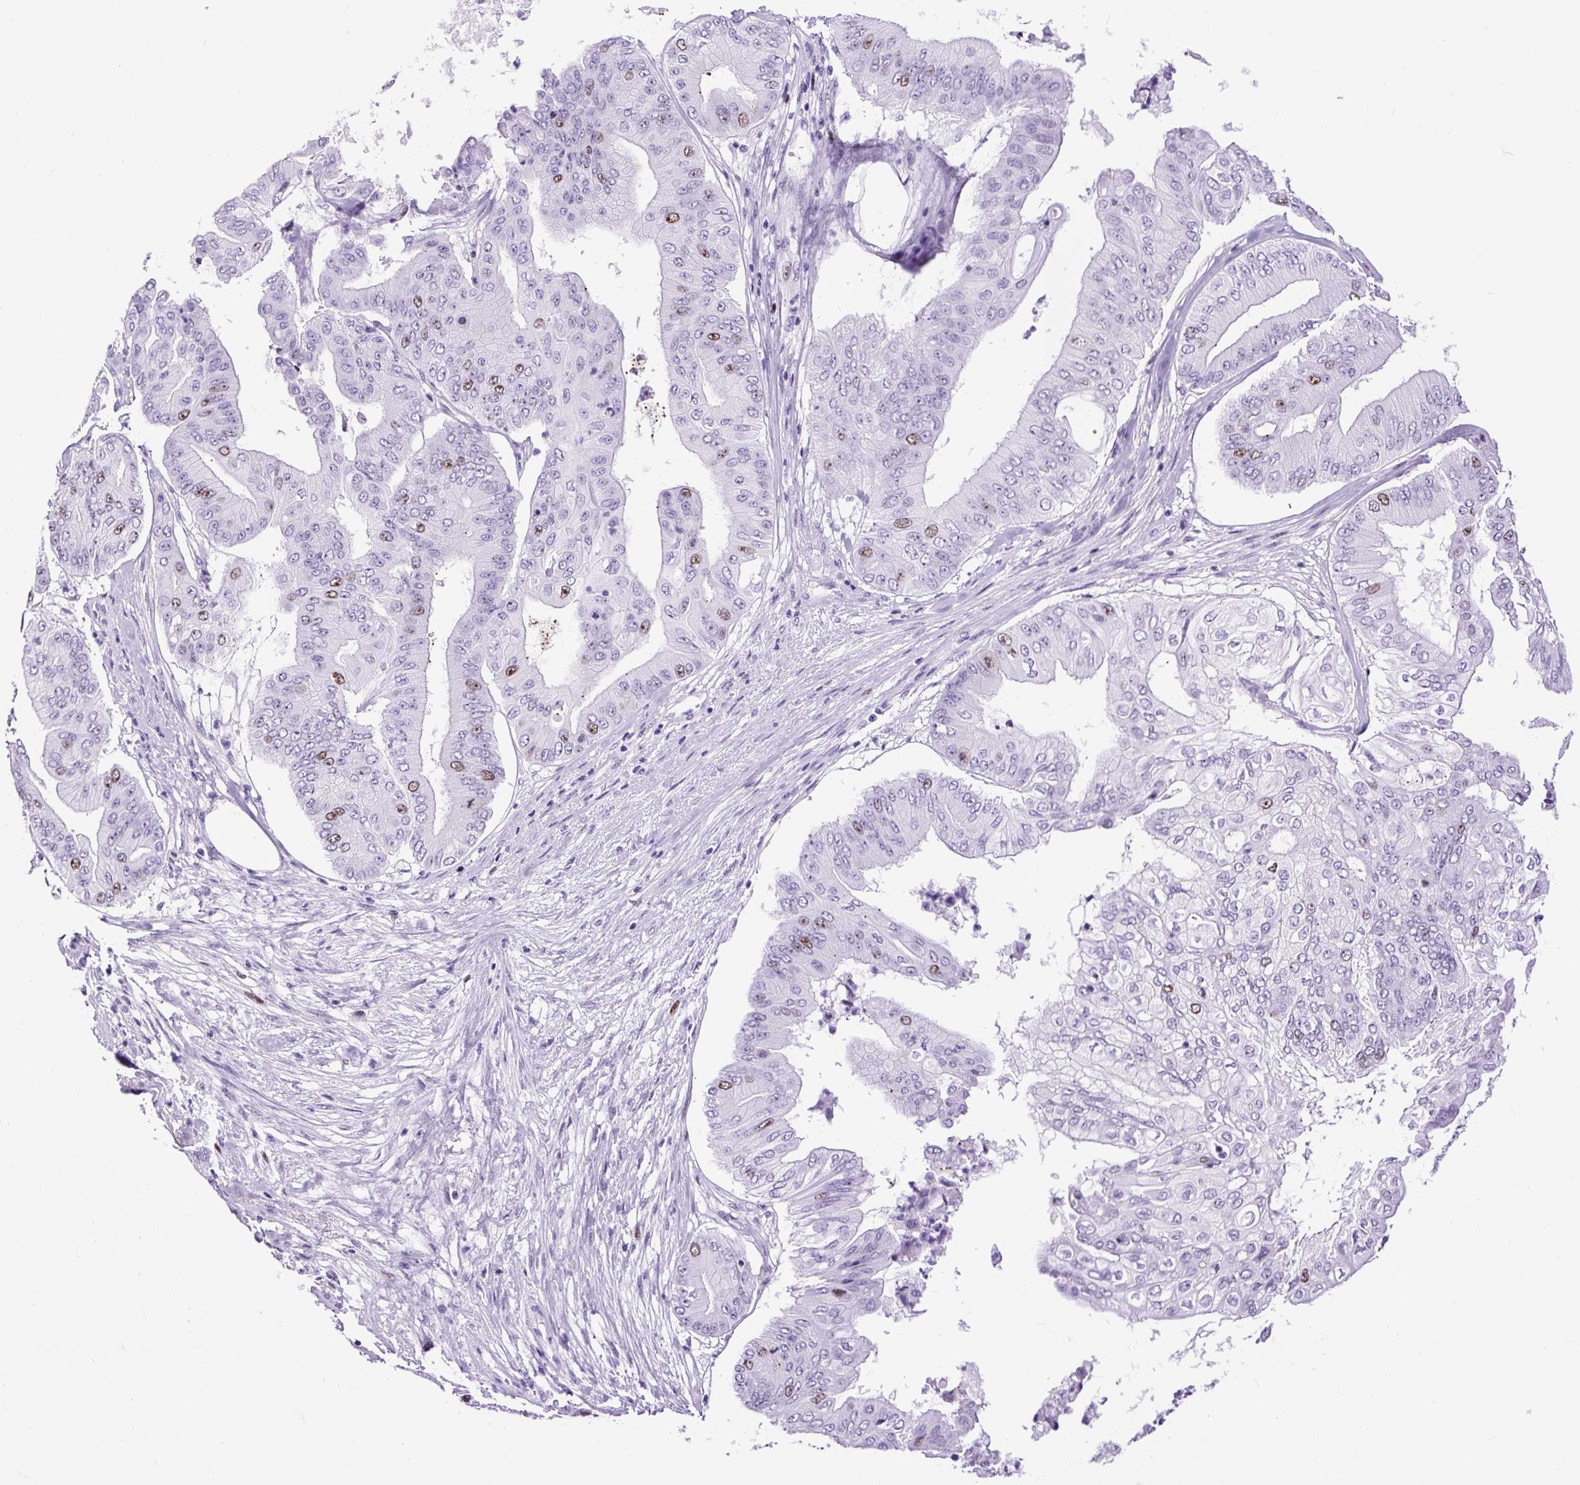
{"staining": {"intensity": "moderate", "quantity": "<25%", "location": "nuclear"}, "tissue": "pancreatic cancer", "cell_type": "Tumor cells", "image_type": "cancer", "snomed": [{"axis": "morphology", "description": "Adenocarcinoma, NOS"}, {"axis": "topography", "description": "Pancreas"}], "caption": "The histopathology image displays a brown stain indicating the presence of a protein in the nuclear of tumor cells in pancreatic cancer.", "gene": "RACGAP1", "patient": {"sex": "female", "age": 77}}